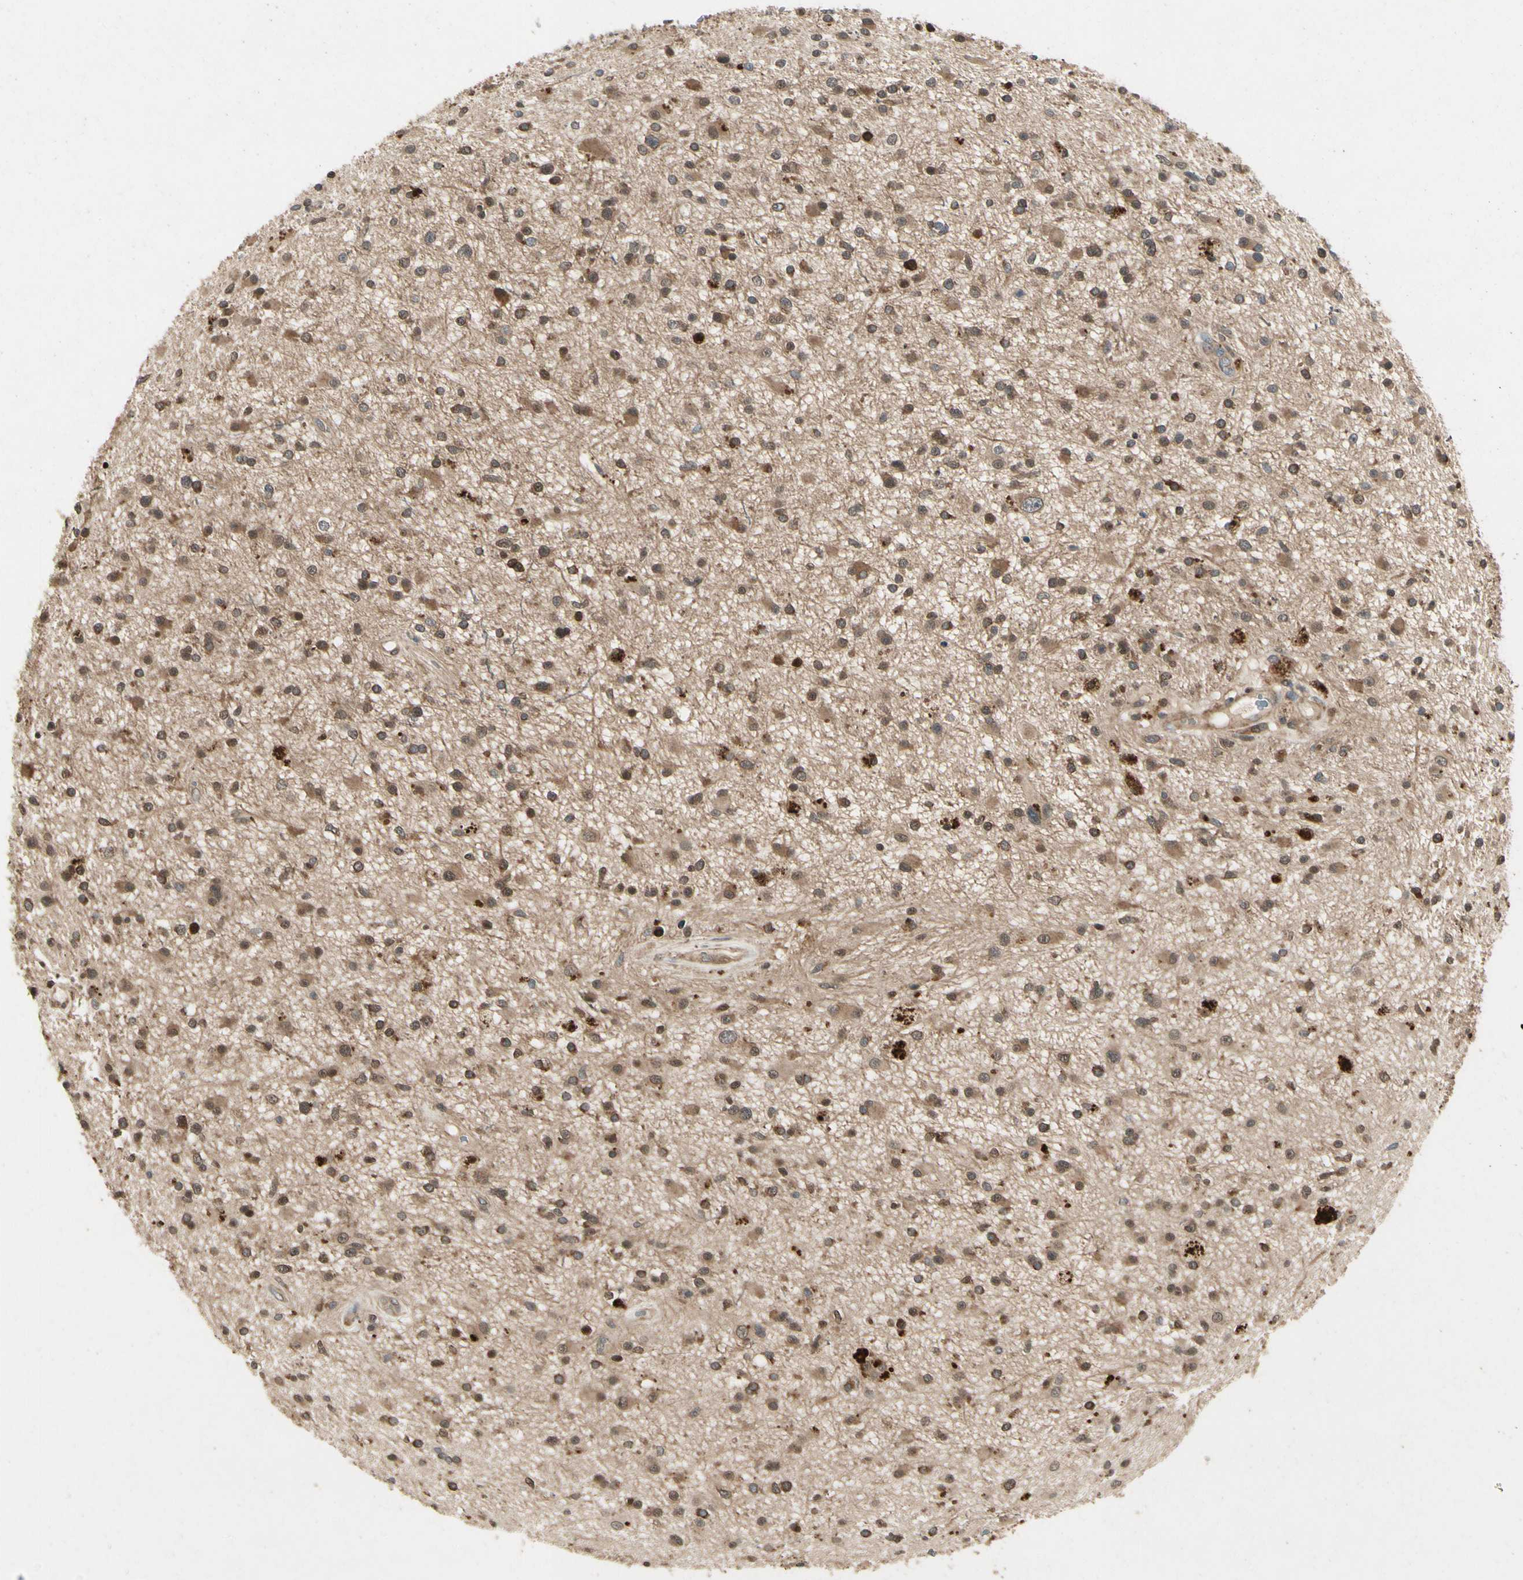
{"staining": {"intensity": "moderate", "quantity": "25%-75%", "location": "cytoplasmic/membranous"}, "tissue": "glioma", "cell_type": "Tumor cells", "image_type": "cancer", "snomed": [{"axis": "morphology", "description": "Glioma, malignant, High grade"}, {"axis": "topography", "description": "Brain"}], "caption": "Protein staining reveals moderate cytoplasmic/membranous staining in about 25%-75% of tumor cells in malignant glioma (high-grade). (DAB (3,3'-diaminobenzidine) IHC, brown staining for protein, blue staining for nuclei).", "gene": "YWHAQ", "patient": {"sex": "male", "age": 33}}